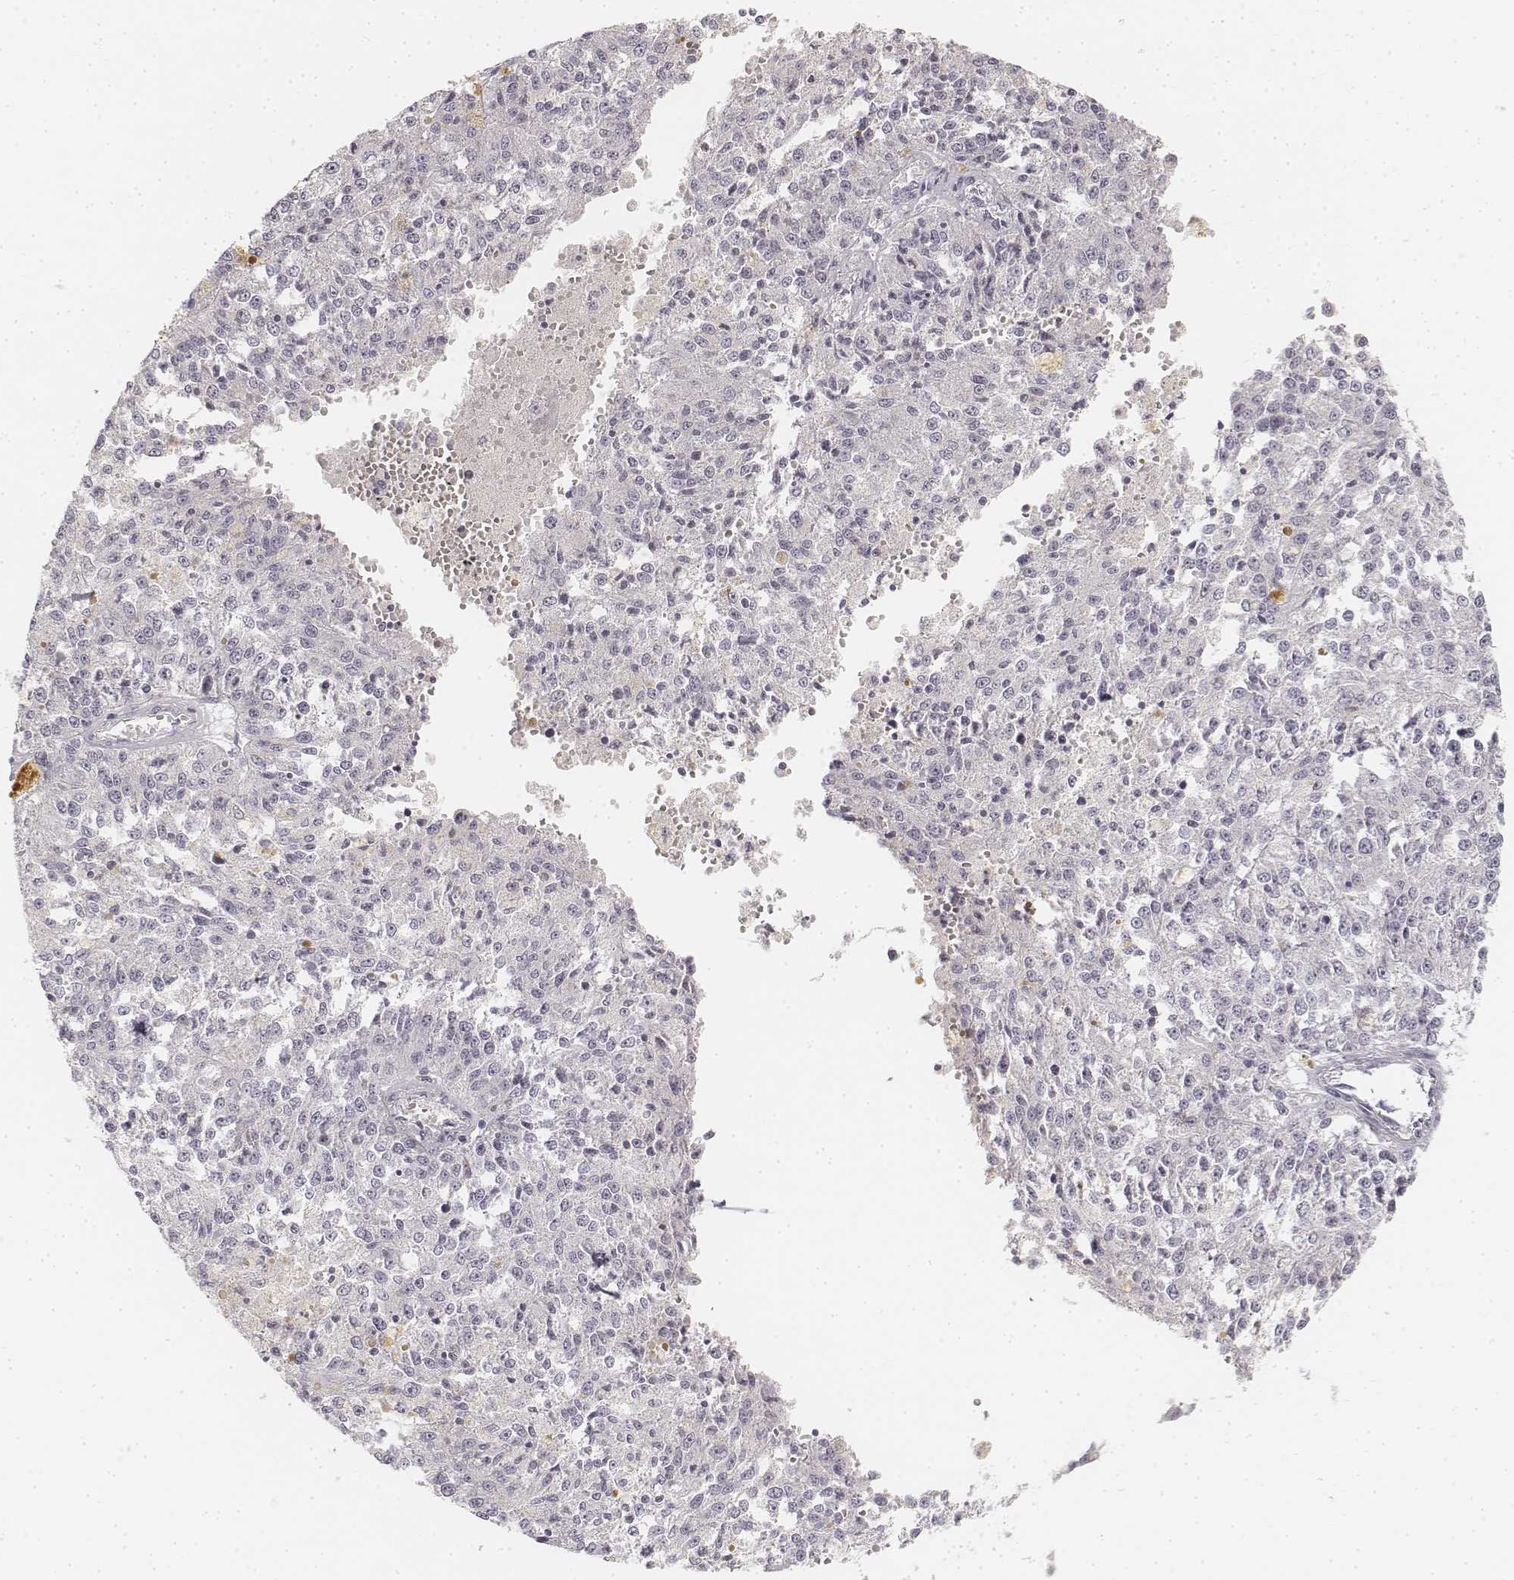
{"staining": {"intensity": "negative", "quantity": "none", "location": "none"}, "tissue": "melanoma", "cell_type": "Tumor cells", "image_type": "cancer", "snomed": [{"axis": "morphology", "description": "Malignant melanoma, Metastatic site"}, {"axis": "topography", "description": "Lymph node"}], "caption": "IHC micrograph of neoplastic tissue: human melanoma stained with DAB (3,3'-diaminobenzidine) exhibits no significant protein positivity in tumor cells.", "gene": "DSG4", "patient": {"sex": "female", "age": 64}}